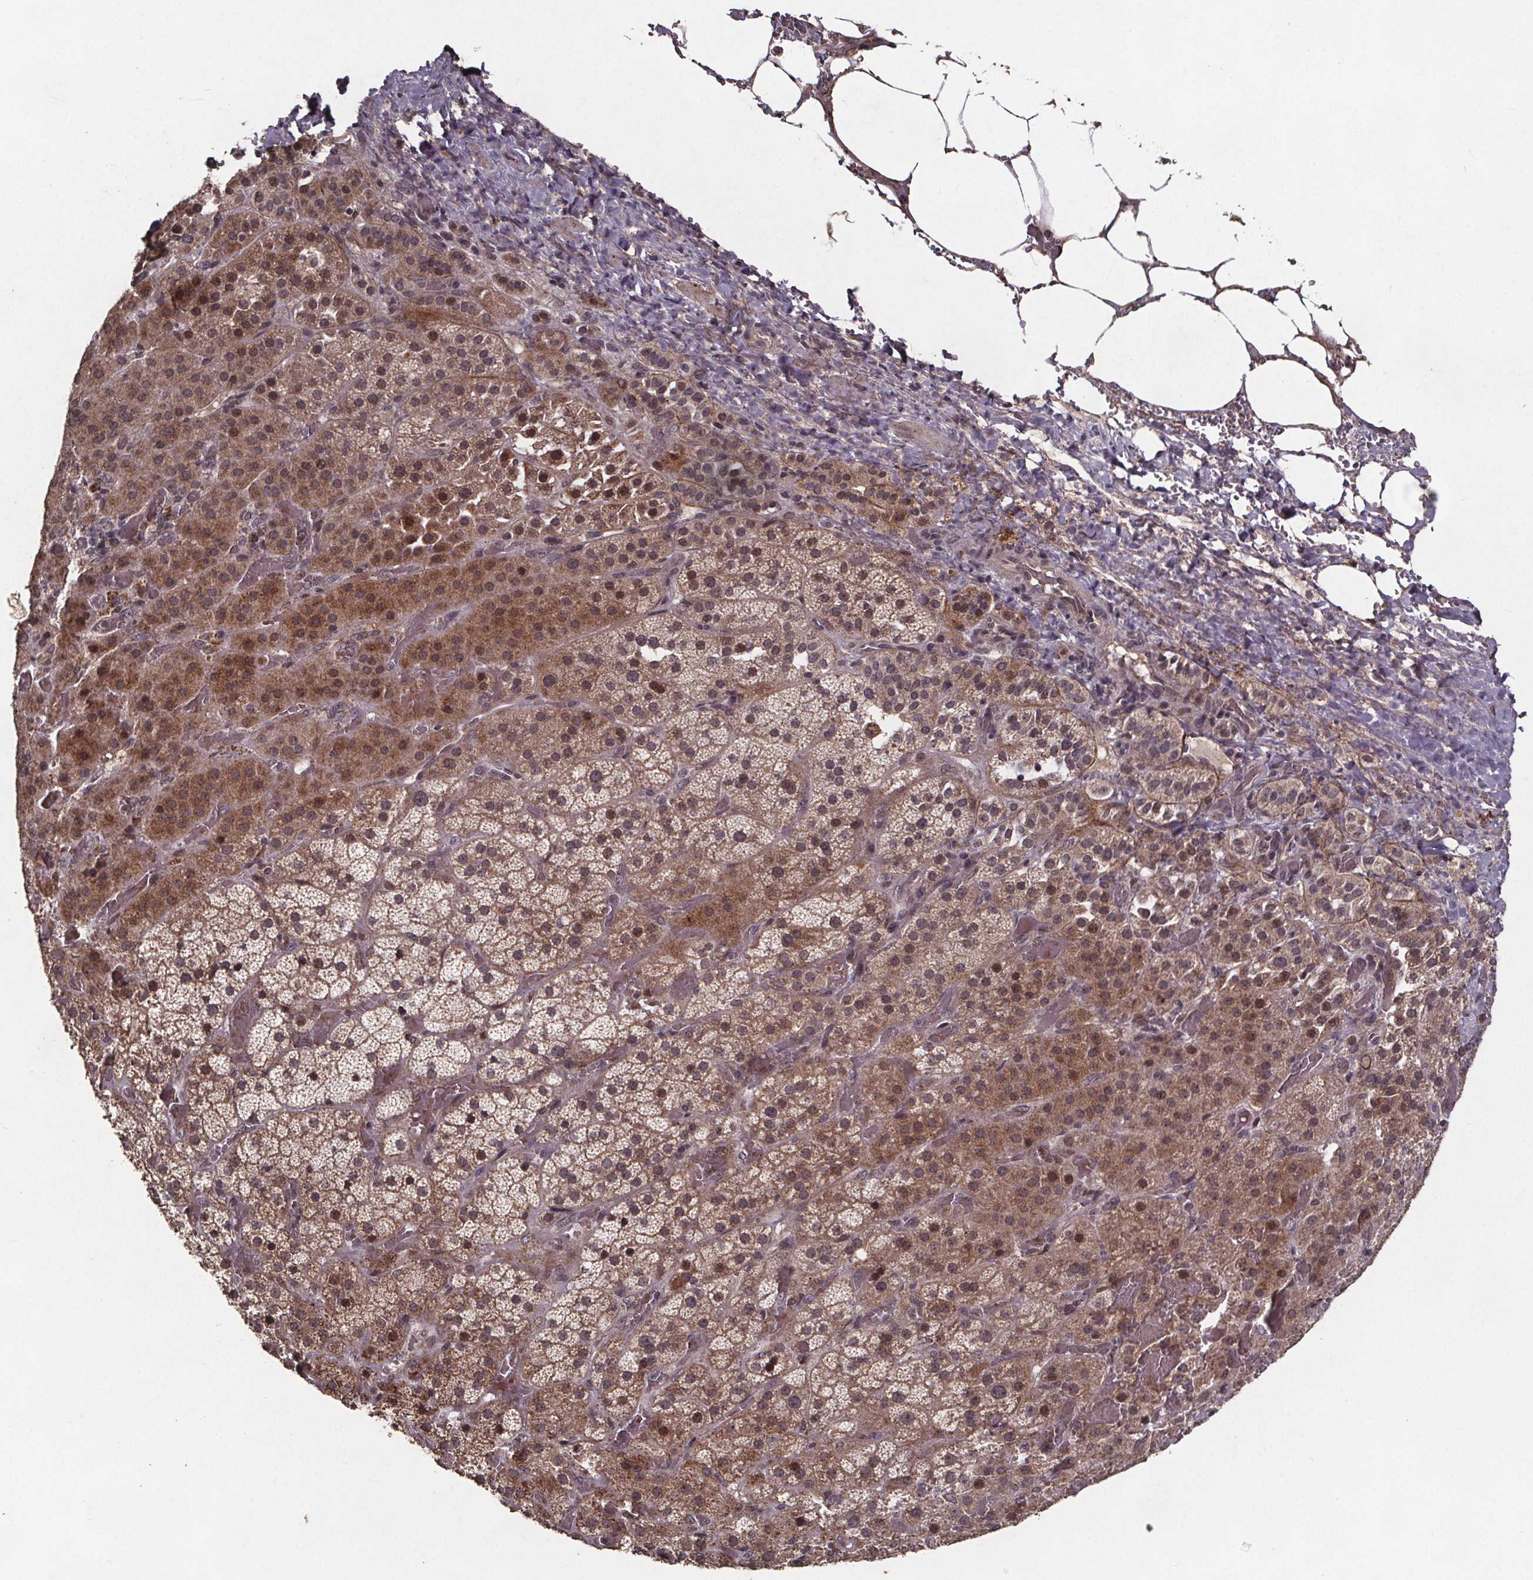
{"staining": {"intensity": "moderate", "quantity": ">75%", "location": "cytoplasmic/membranous,nuclear"}, "tissue": "adrenal gland", "cell_type": "Glandular cells", "image_type": "normal", "snomed": [{"axis": "morphology", "description": "Normal tissue, NOS"}, {"axis": "topography", "description": "Adrenal gland"}], "caption": "IHC photomicrograph of normal adrenal gland: adrenal gland stained using immunohistochemistry demonstrates medium levels of moderate protein expression localized specifically in the cytoplasmic/membranous,nuclear of glandular cells, appearing as a cytoplasmic/membranous,nuclear brown color.", "gene": "GPX3", "patient": {"sex": "male", "age": 57}}